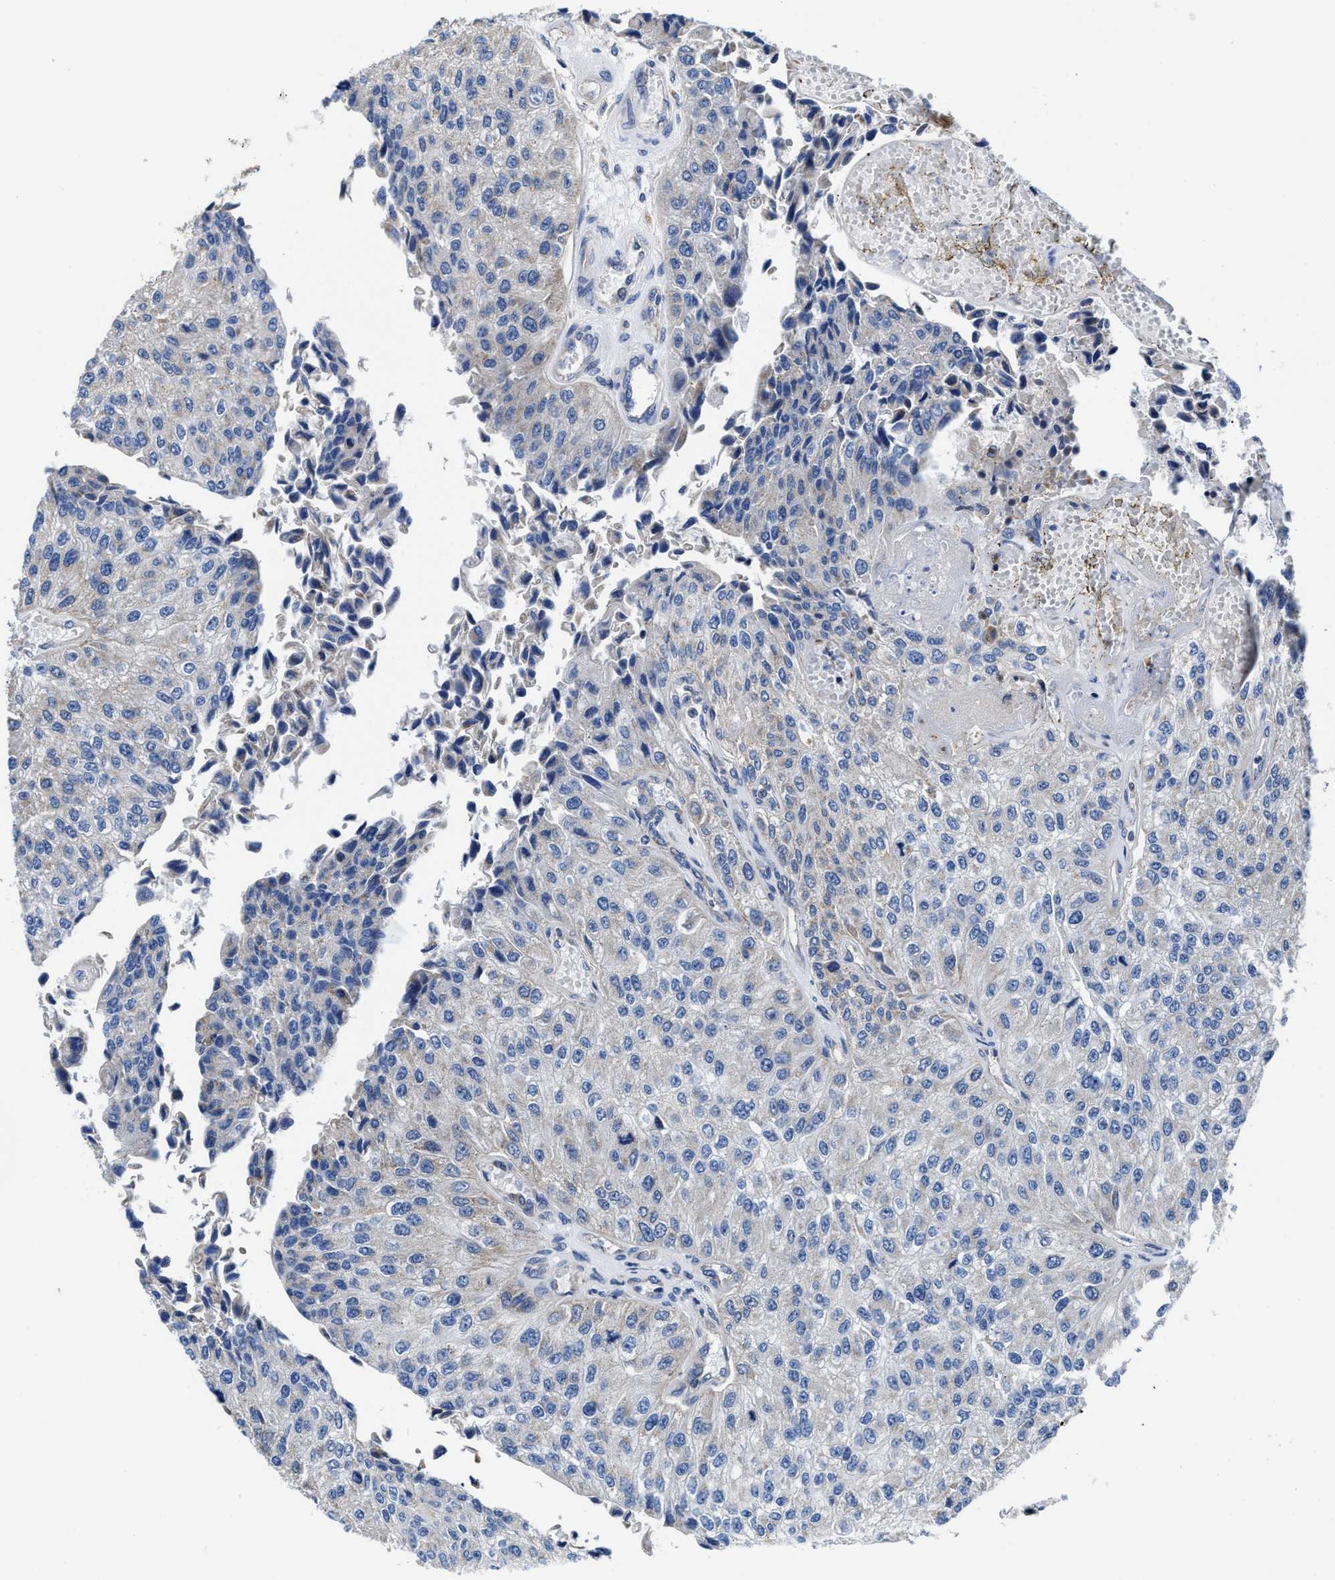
{"staining": {"intensity": "negative", "quantity": "none", "location": "none"}, "tissue": "urothelial cancer", "cell_type": "Tumor cells", "image_type": "cancer", "snomed": [{"axis": "morphology", "description": "Urothelial carcinoma, High grade"}, {"axis": "topography", "description": "Kidney"}, {"axis": "topography", "description": "Urinary bladder"}], "caption": "High-grade urothelial carcinoma stained for a protein using IHC exhibits no expression tumor cells.", "gene": "TMEM30A", "patient": {"sex": "male", "age": 77}}